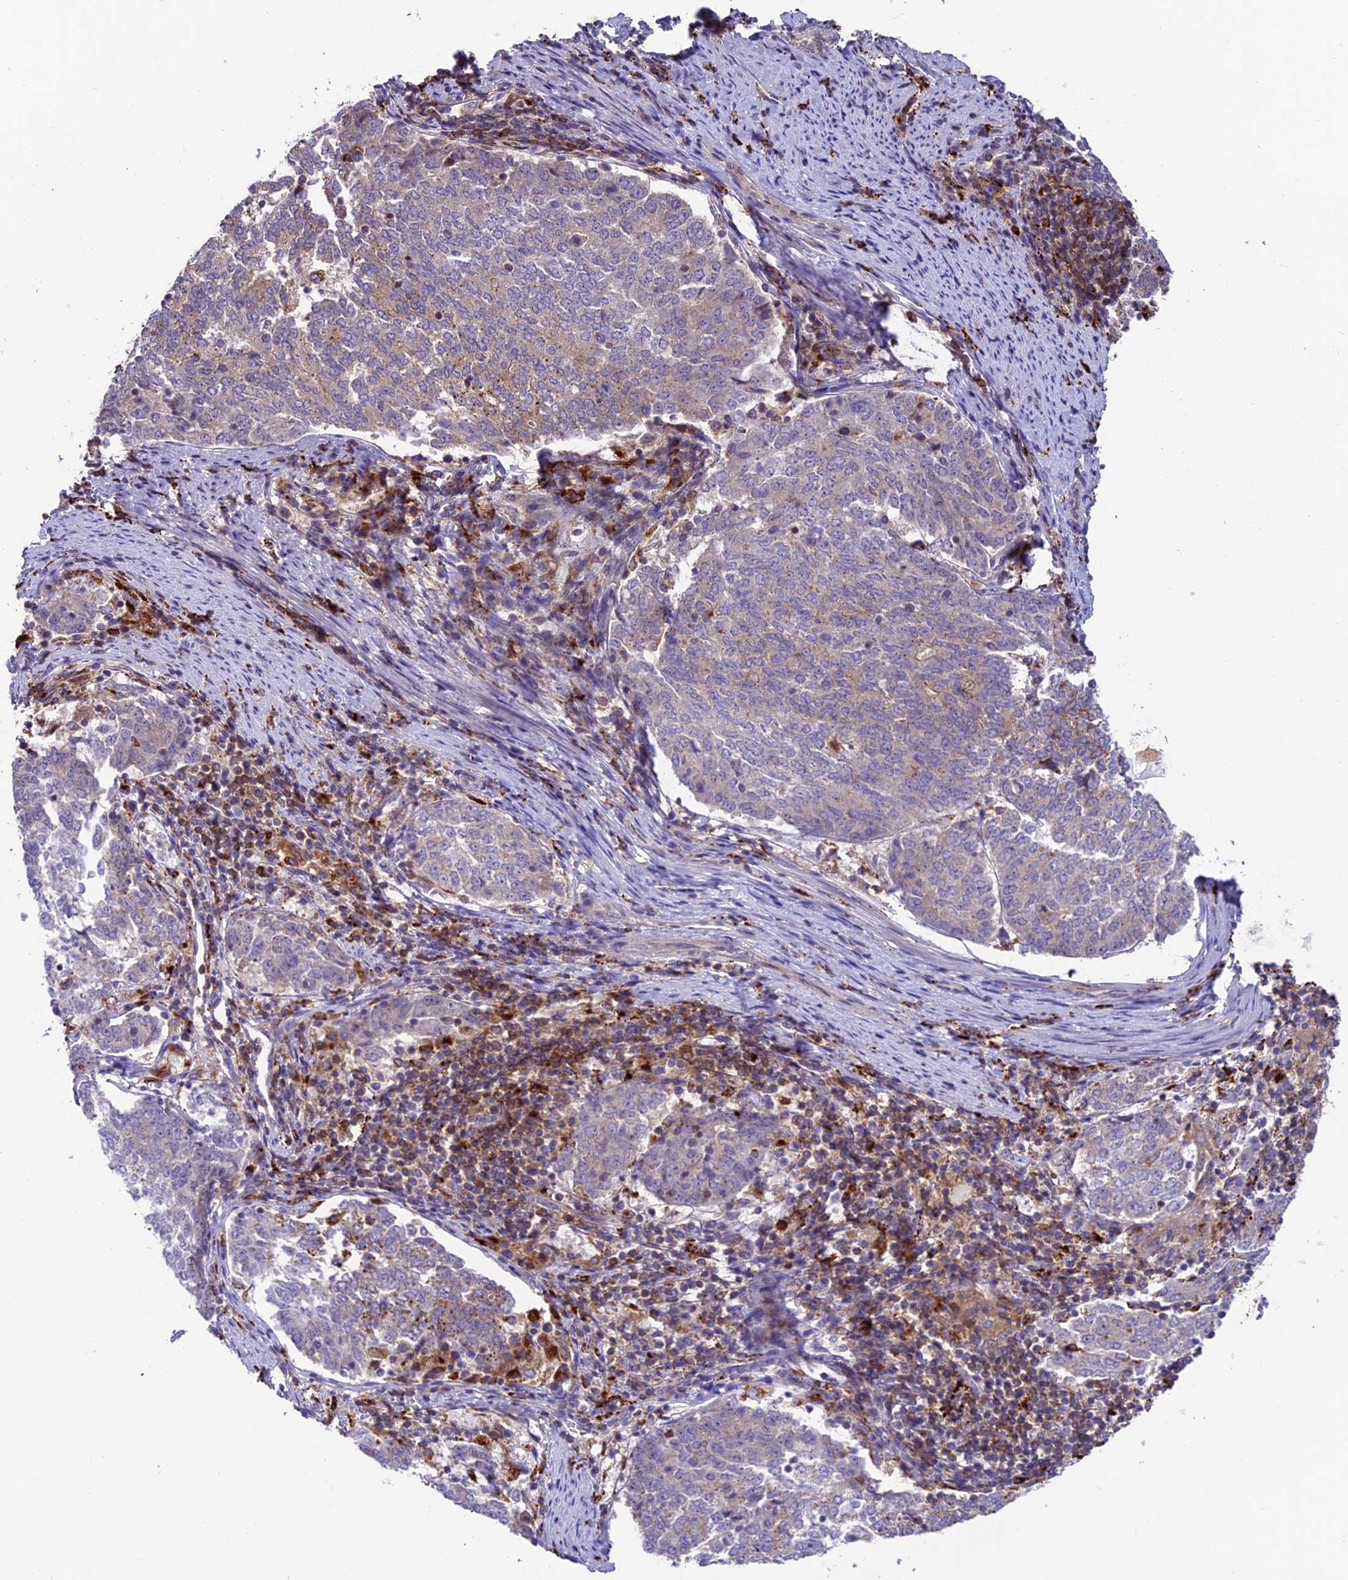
{"staining": {"intensity": "weak", "quantity": "<25%", "location": "cytoplasmic/membranous"}, "tissue": "endometrial cancer", "cell_type": "Tumor cells", "image_type": "cancer", "snomed": [{"axis": "morphology", "description": "Adenocarcinoma, NOS"}, {"axis": "topography", "description": "Endometrium"}], "caption": "A micrograph of endometrial cancer (adenocarcinoma) stained for a protein reveals no brown staining in tumor cells.", "gene": "ARHGEF18", "patient": {"sex": "female", "age": 80}}